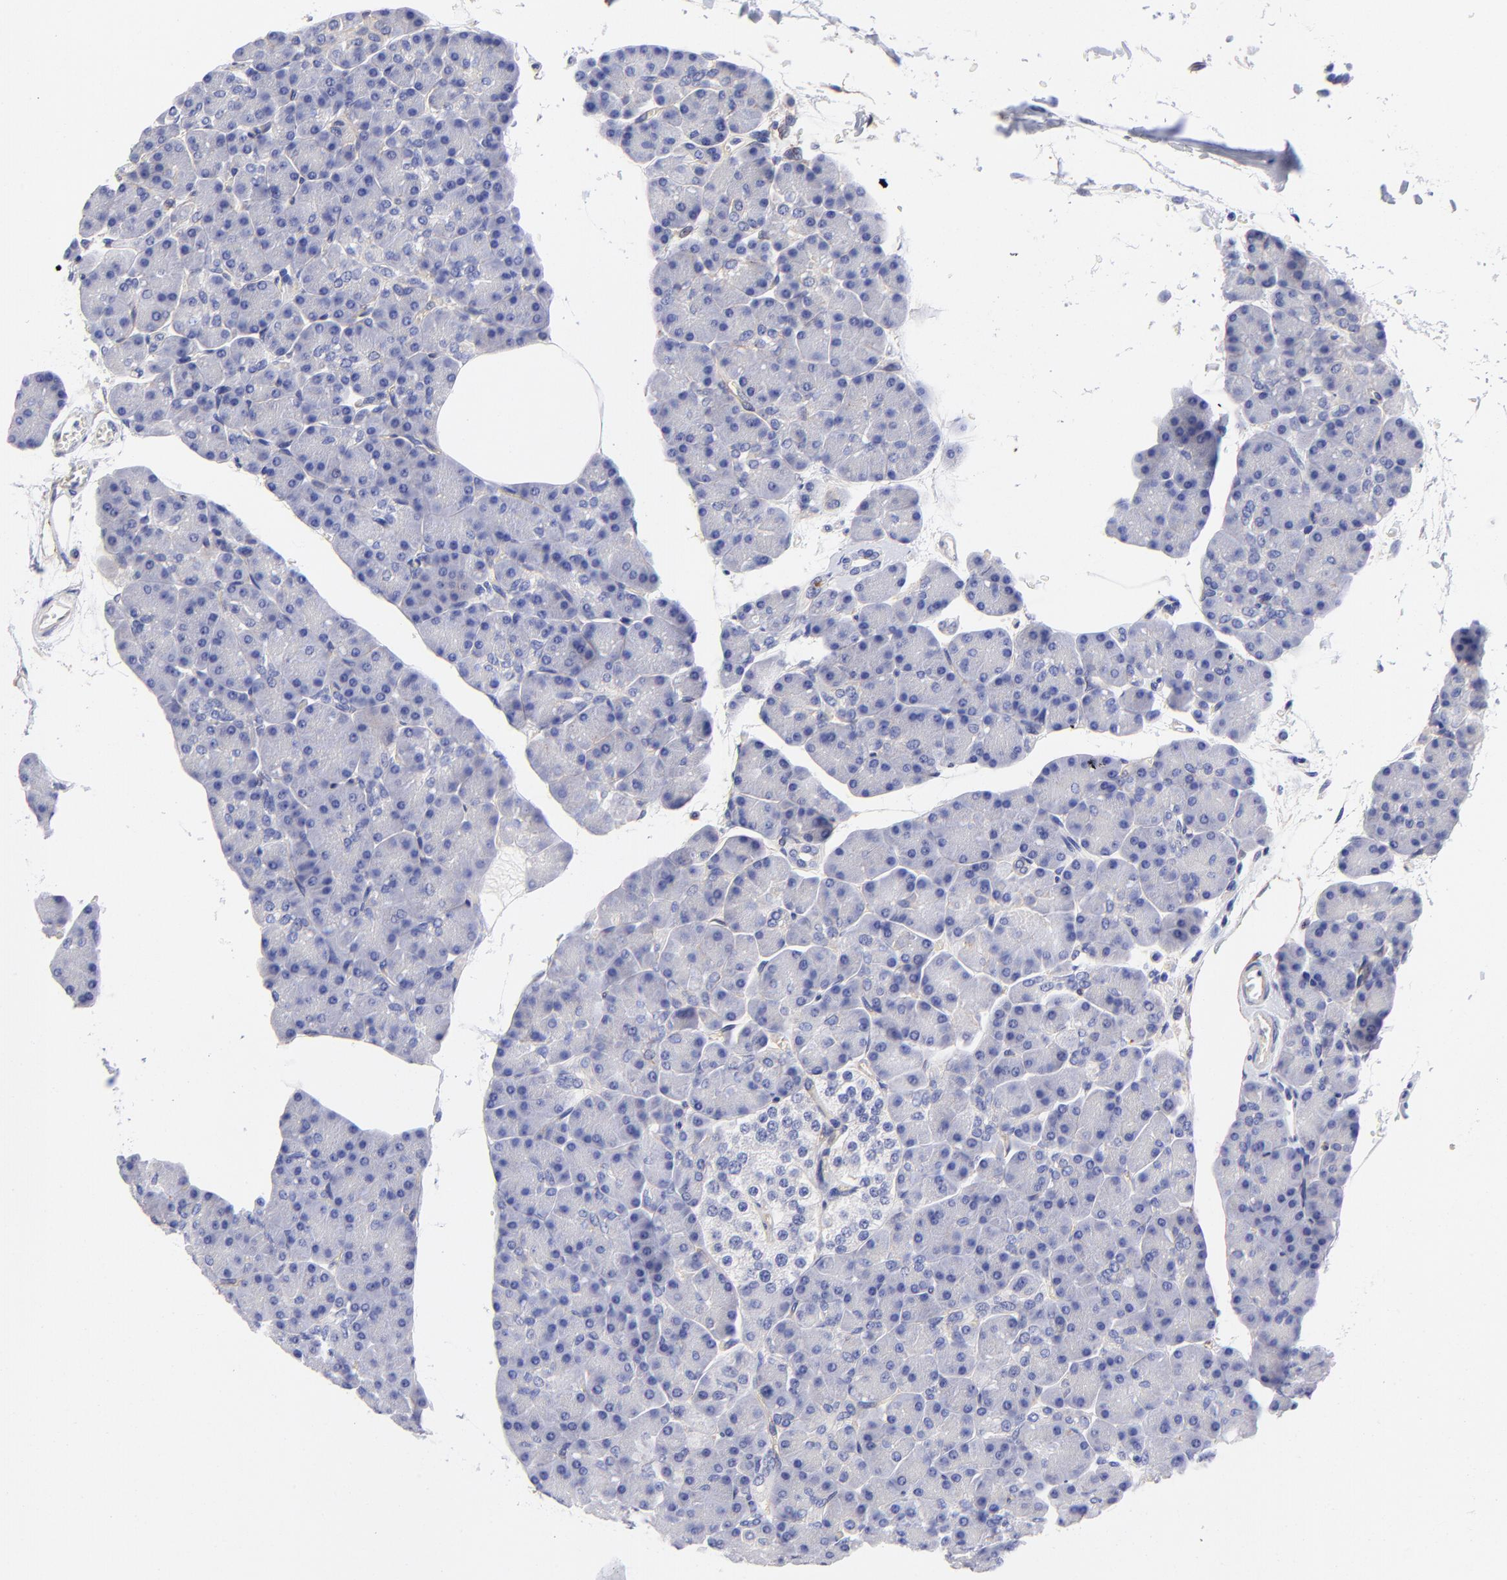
{"staining": {"intensity": "negative", "quantity": "none", "location": "none"}, "tissue": "pancreas", "cell_type": "Exocrine glandular cells", "image_type": "normal", "snomed": [{"axis": "morphology", "description": "Normal tissue, NOS"}, {"axis": "topography", "description": "Pancreas"}], "caption": "Exocrine glandular cells are negative for protein expression in benign human pancreas. (DAB IHC with hematoxylin counter stain).", "gene": "PPFIBP1", "patient": {"sex": "female", "age": 43}}